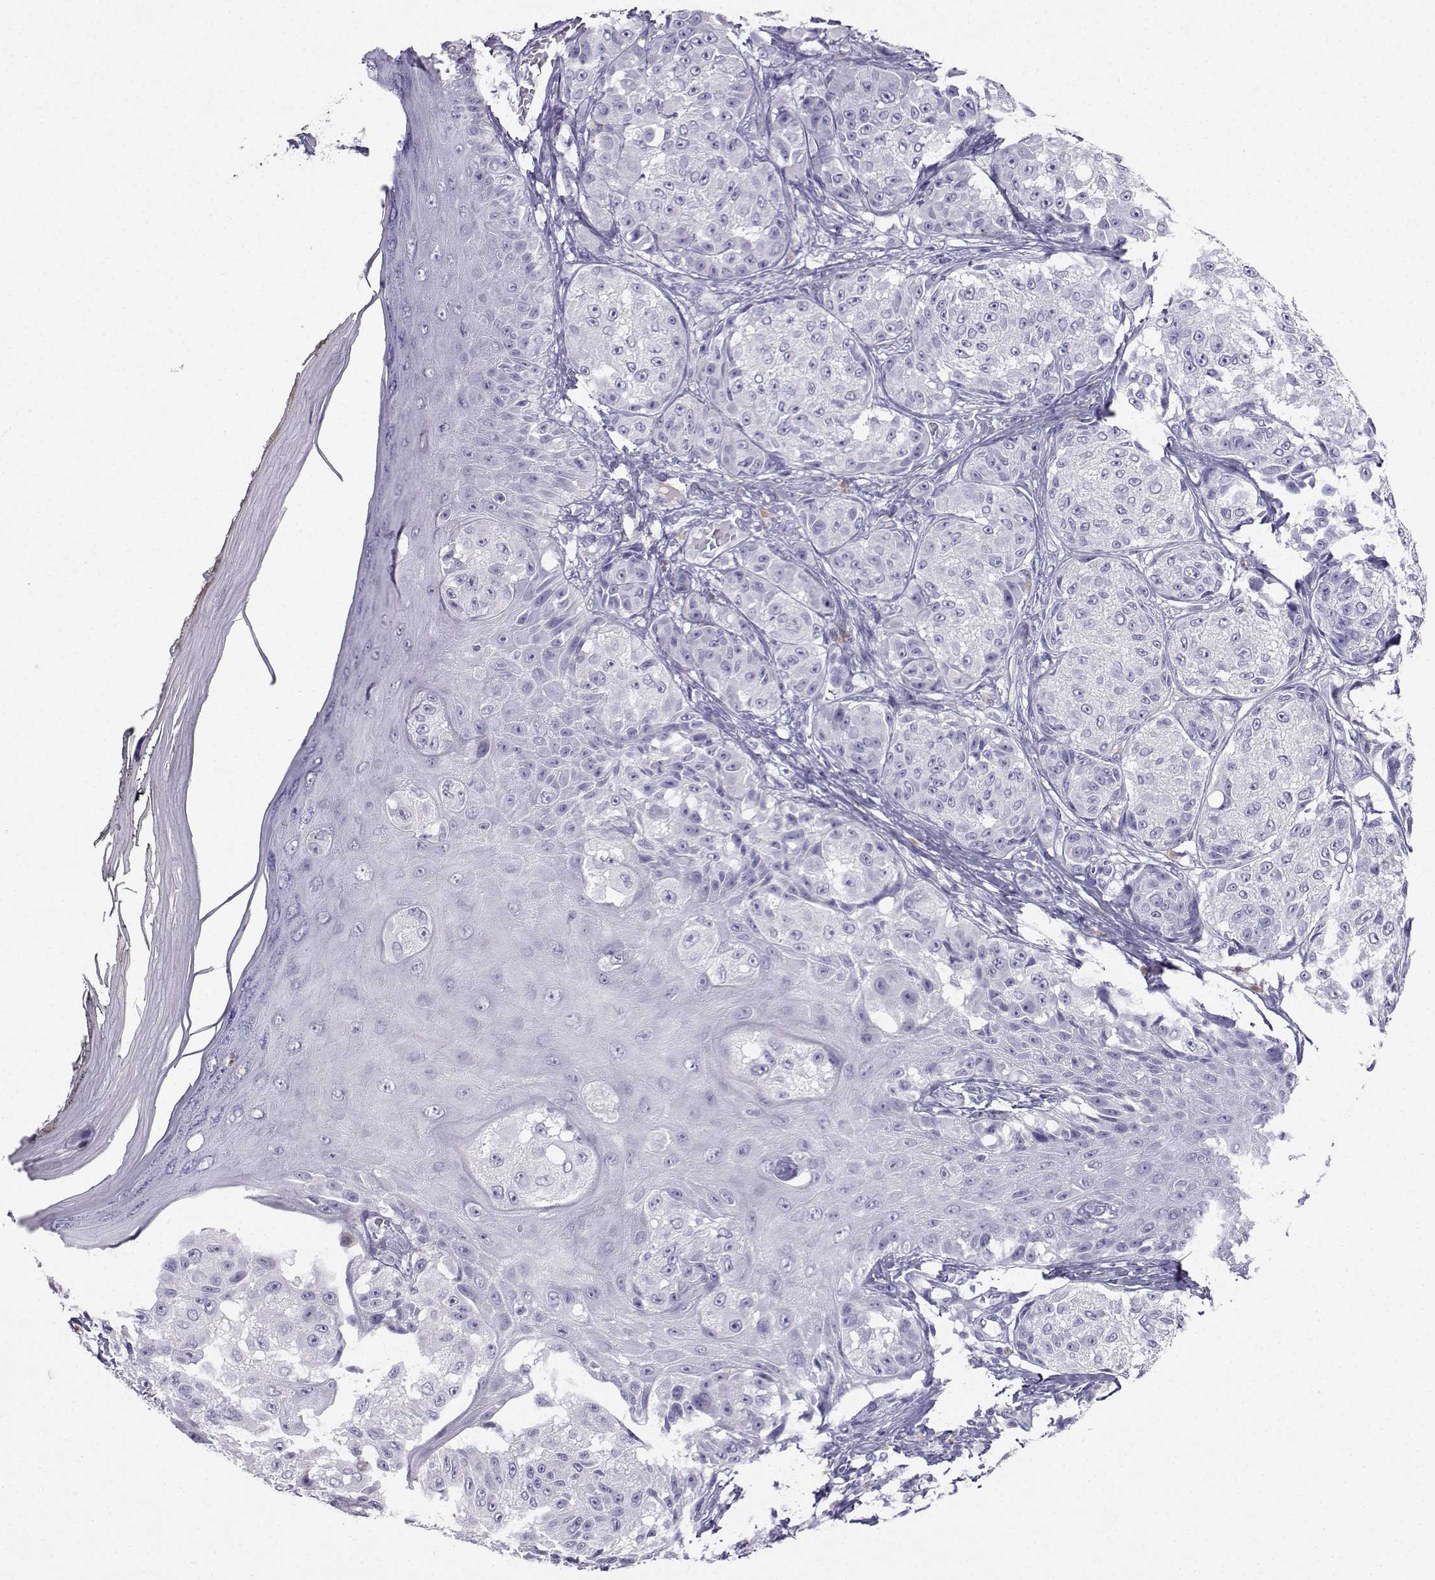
{"staining": {"intensity": "negative", "quantity": "none", "location": "none"}, "tissue": "melanoma", "cell_type": "Tumor cells", "image_type": "cancer", "snomed": [{"axis": "morphology", "description": "Malignant melanoma, NOS"}, {"axis": "topography", "description": "Skin"}], "caption": "Immunohistochemistry photomicrograph of melanoma stained for a protein (brown), which exhibits no positivity in tumor cells.", "gene": "GRIK4", "patient": {"sex": "male", "age": 61}}